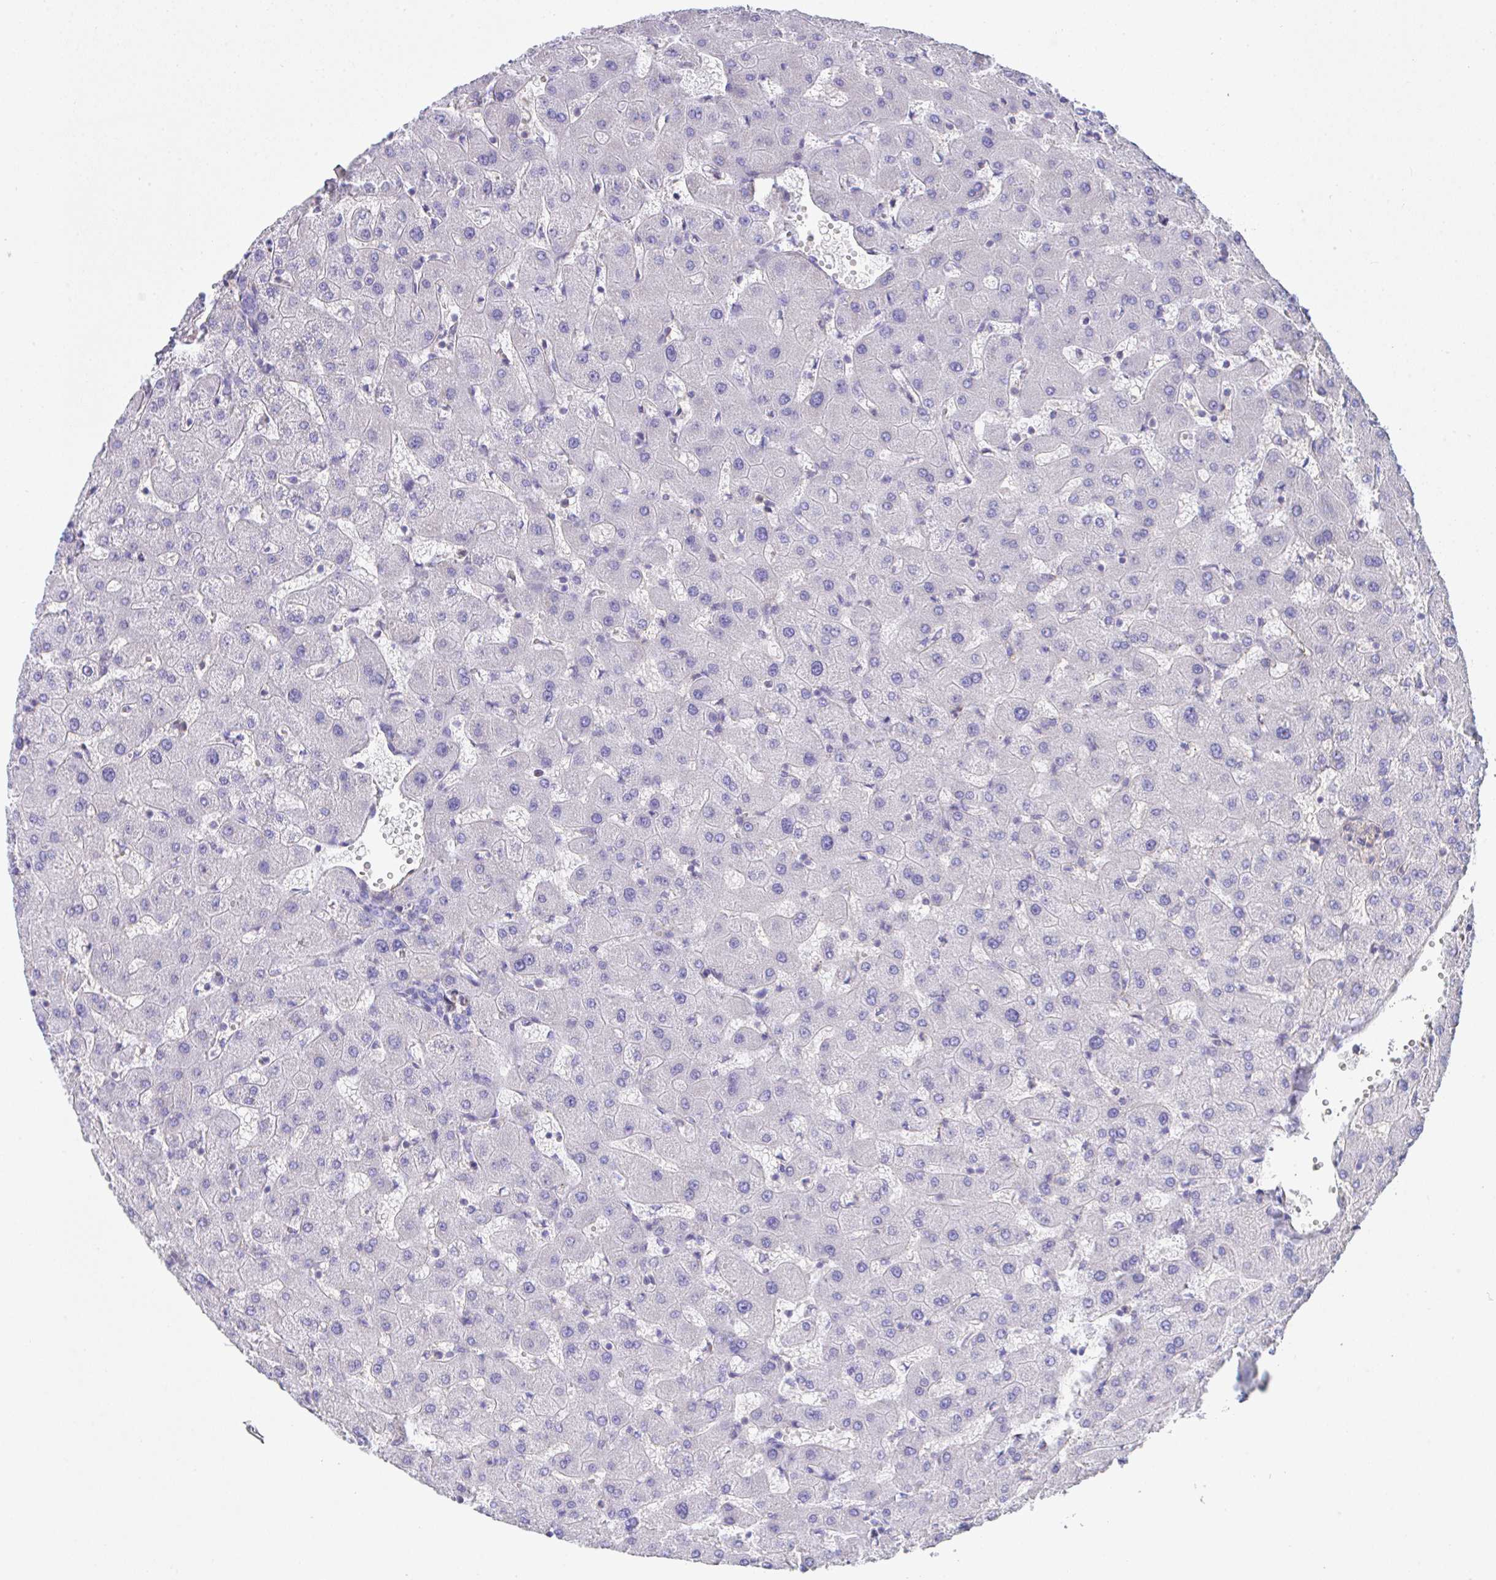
{"staining": {"intensity": "negative", "quantity": "none", "location": "none"}, "tissue": "liver", "cell_type": "Cholangiocytes", "image_type": "normal", "snomed": [{"axis": "morphology", "description": "Normal tissue, NOS"}, {"axis": "topography", "description": "Liver"}], "caption": "A histopathology image of liver stained for a protein shows no brown staining in cholangiocytes.", "gene": "TNFAIP8", "patient": {"sex": "female", "age": 63}}